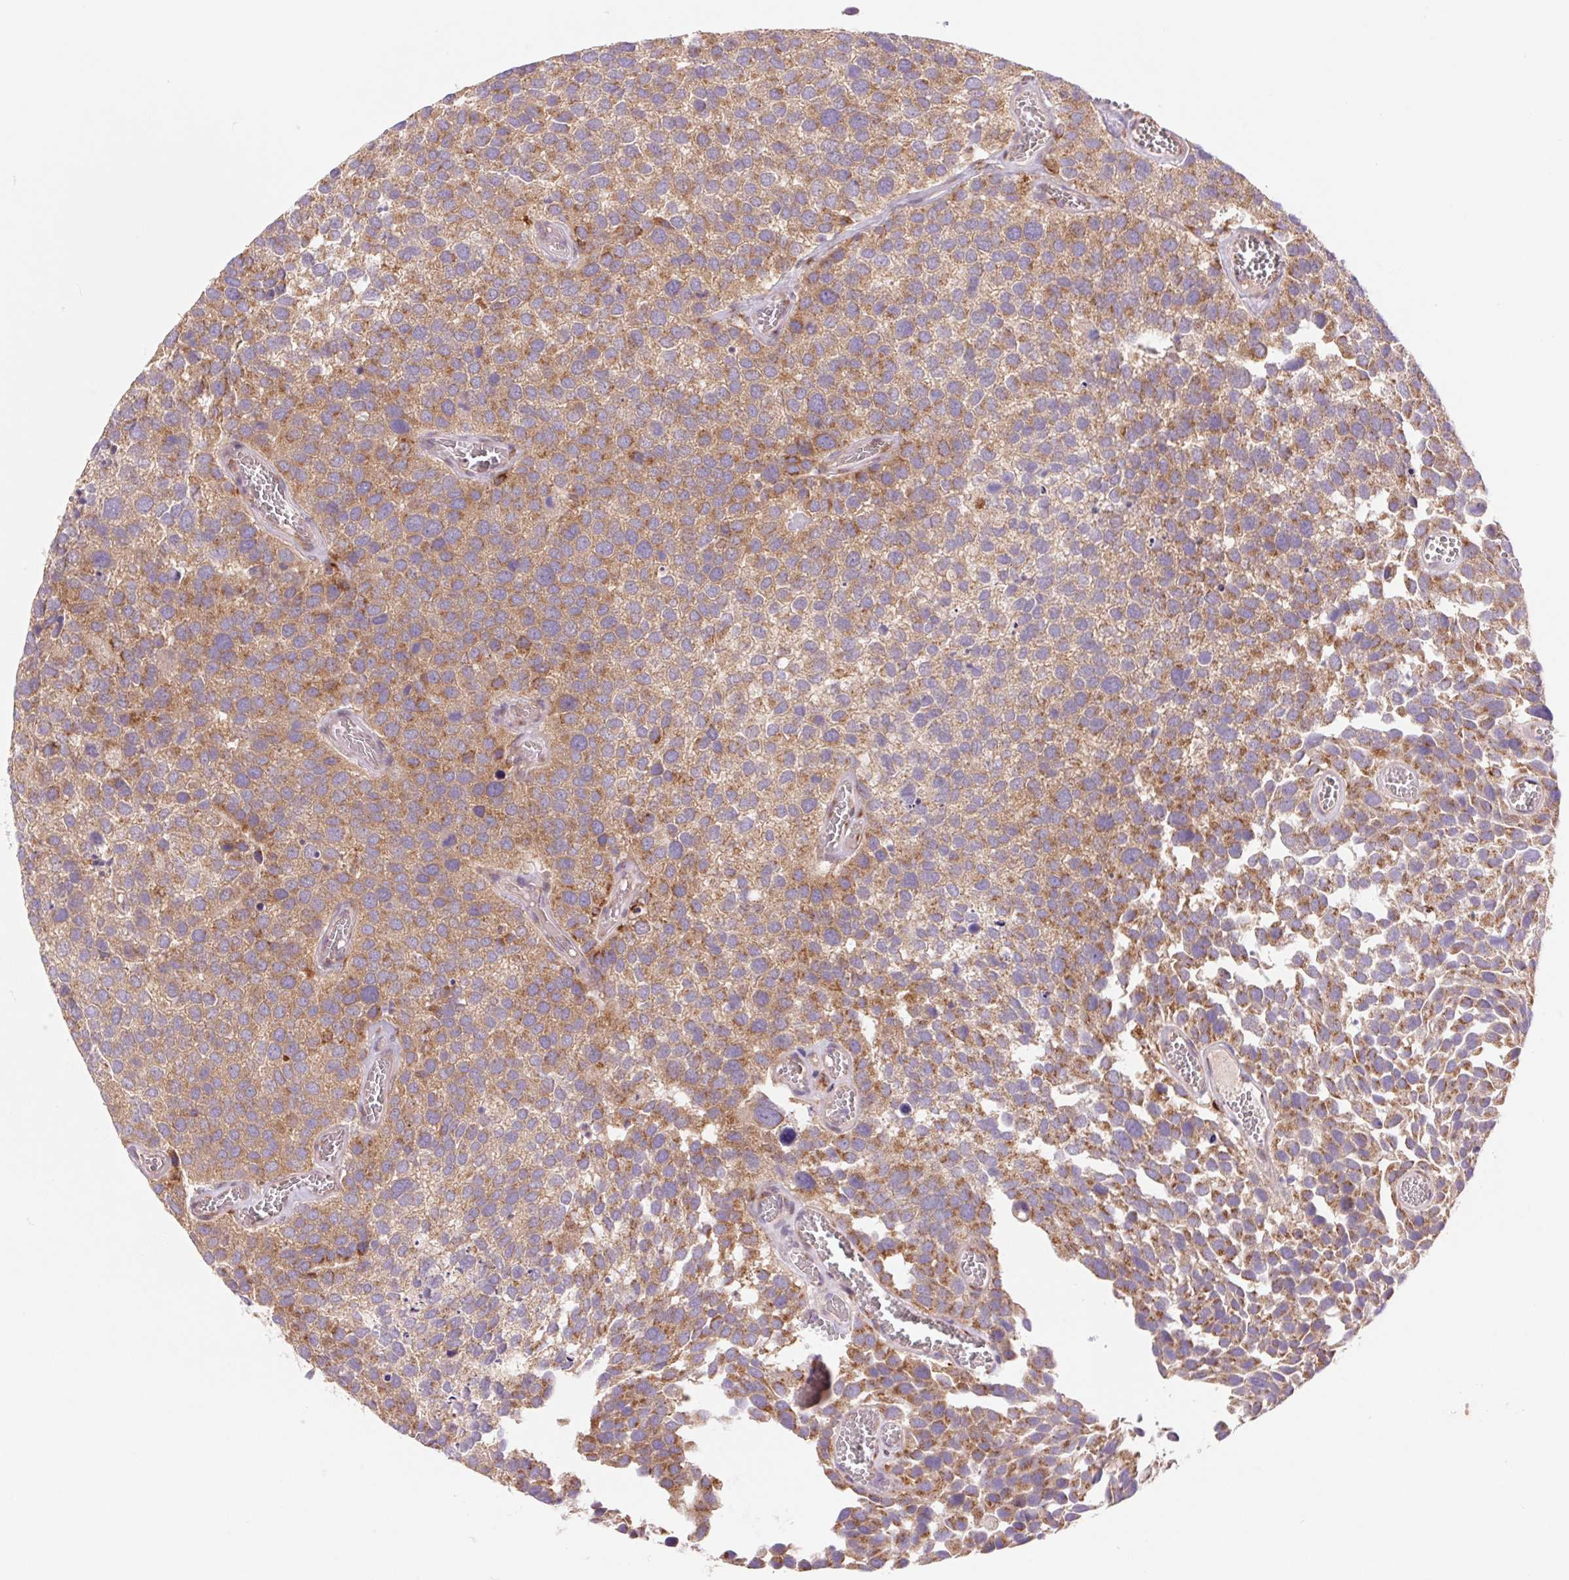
{"staining": {"intensity": "moderate", "quantity": ">75%", "location": "cytoplasmic/membranous"}, "tissue": "urothelial cancer", "cell_type": "Tumor cells", "image_type": "cancer", "snomed": [{"axis": "morphology", "description": "Urothelial carcinoma, Low grade"}, {"axis": "topography", "description": "Urinary bladder"}], "caption": "Brown immunohistochemical staining in low-grade urothelial carcinoma displays moderate cytoplasmic/membranous expression in approximately >75% of tumor cells.", "gene": "KLHL20", "patient": {"sex": "female", "age": 69}}